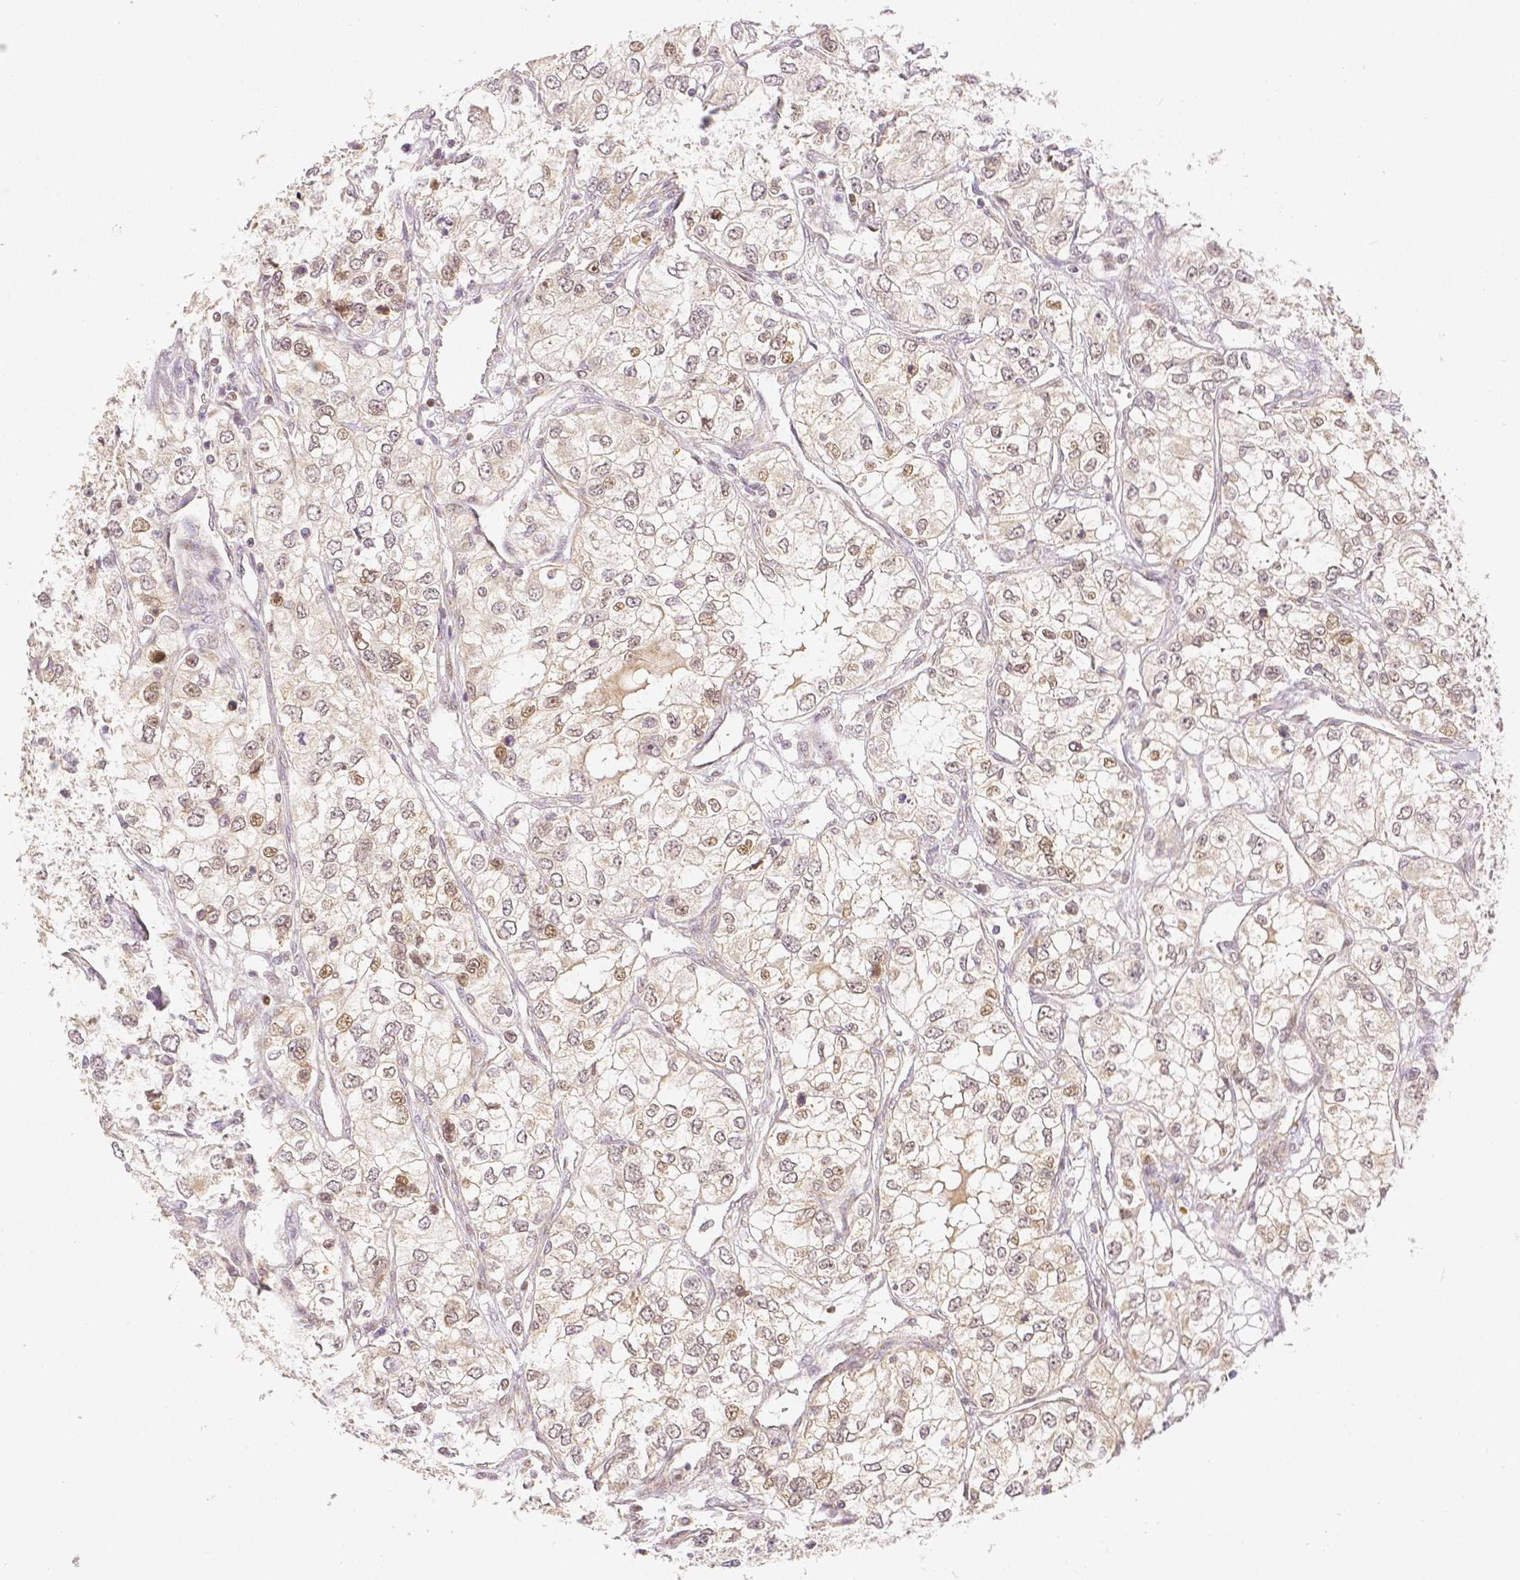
{"staining": {"intensity": "moderate", "quantity": "<25%", "location": "nuclear"}, "tissue": "renal cancer", "cell_type": "Tumor cells", "image_type": "cancer", "snomed": [{"axis": "morphology", "description": "Adenocarcinoma, NOS"}, {"axis": "topography", "description": "Kidney"}], "caption": "The micrograph exhibits immunohistochemical staining of renal adenocarcinoma. There is moderate nuclear positivity is present in approximately <25% of tumor cells. (Brightfield microscopy of DAB IHC at high magnification).", "gene": "RHOT1", "patient": {"sex": "female", "age": 59}}